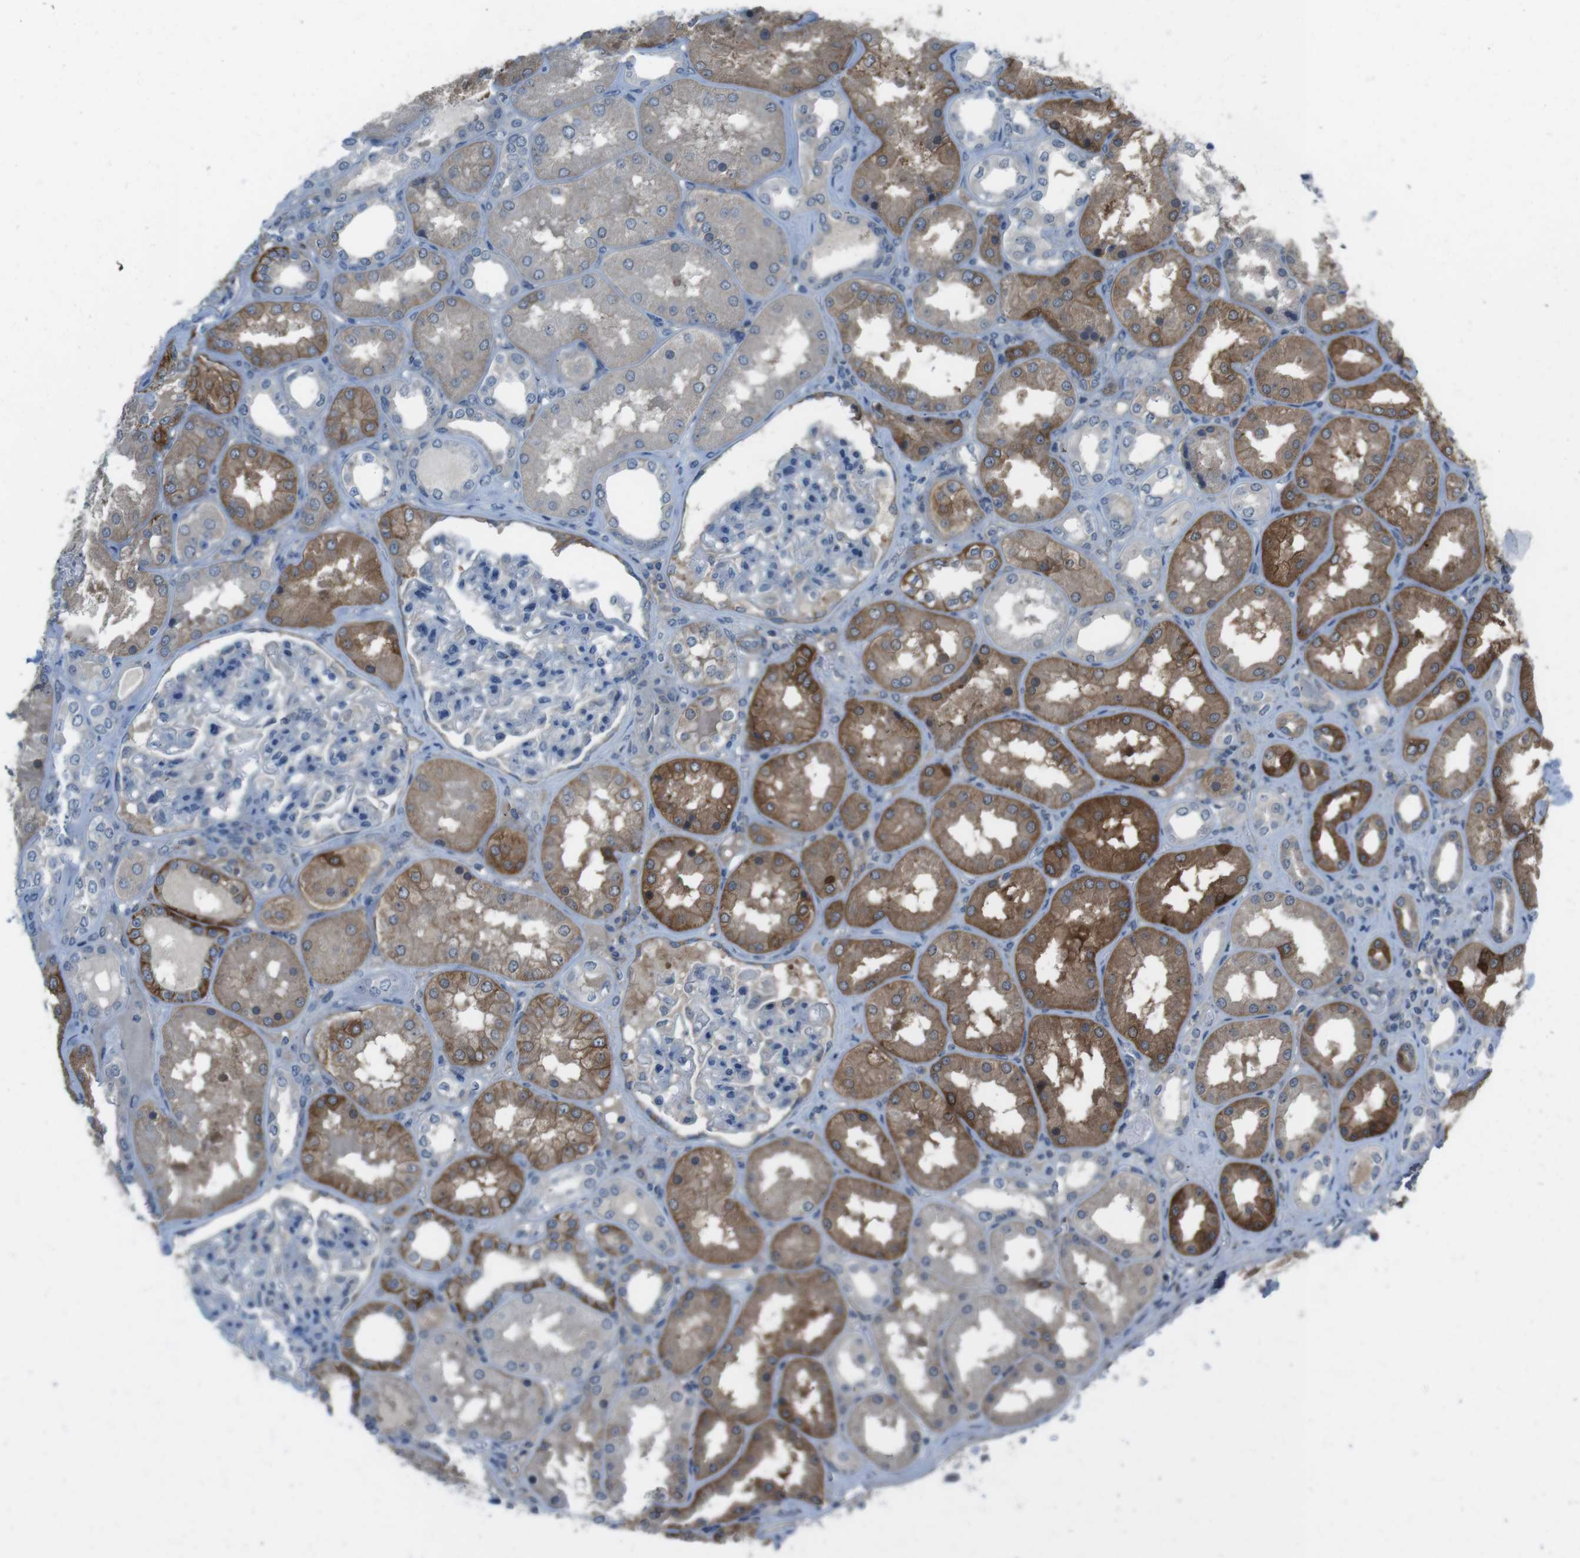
{"staining": {"intensity": "negative", "quantity": "none", "location": "none"}, "tissue": "kidney", "cell_type": "Cells in glomeruli", "image_type": "normal", "snomed": [{"axis": "morphology", "description": "Normal tissue, NOS"}, {"axis": "topography", "description": "Kidney"}], "caption": "Photomicrograph shows no protein staining in cells in glomeruli of benign kidney. (Brightfield microscopy of DAB (3,3'-diaminobenzidine) IHC at high magnification).", "gene": "ANK2", "patient": {"sex": "female", "age": 56}}